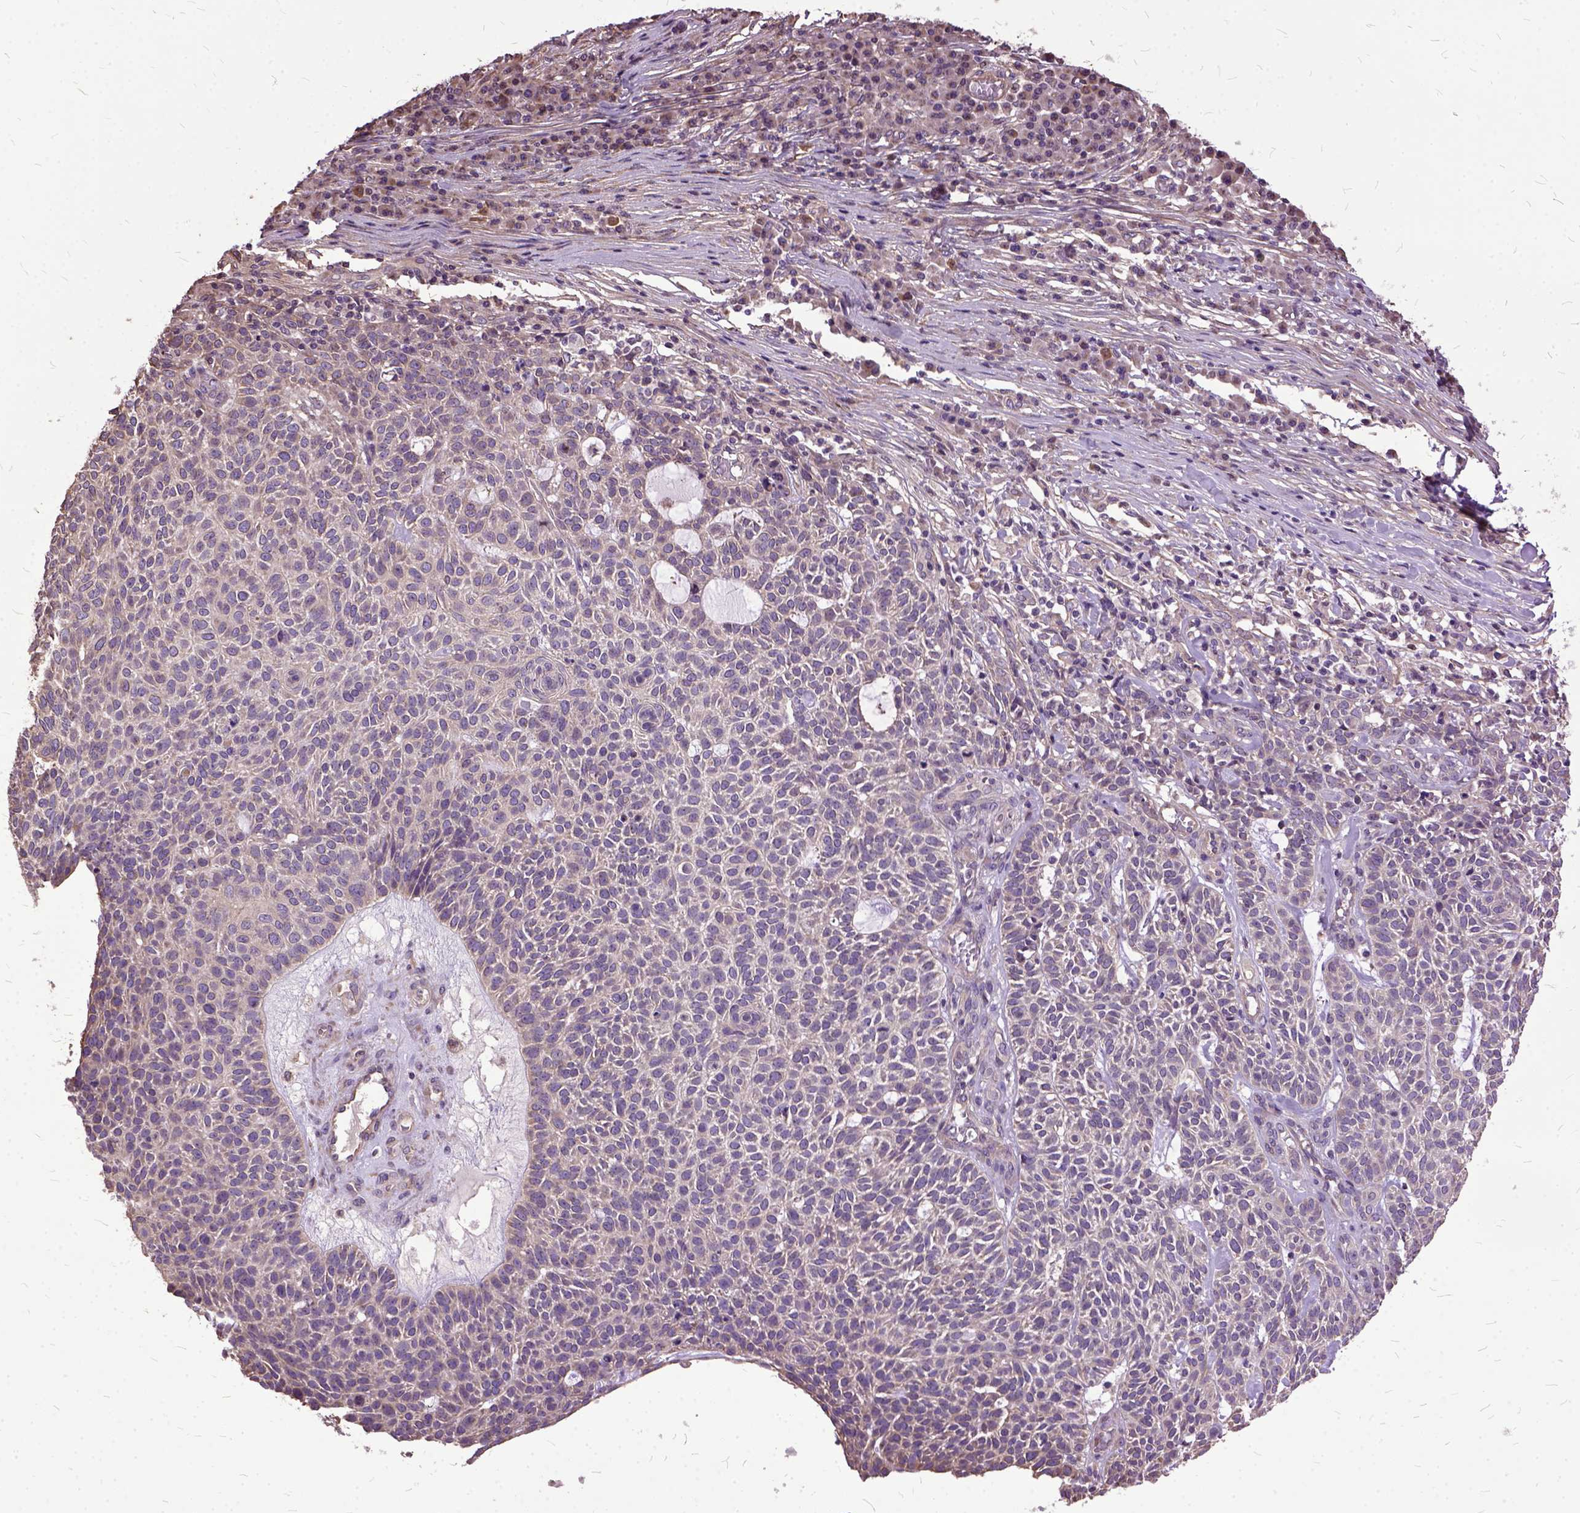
{"staining": {"intensity": "negative", "quantity": "none", "location": "none"}, "tissue": "skin cancer", "cell_type": "Tumor cells", "image_type": "cancer", "snomed": [{"axis": "morphology", "description": "Squamous cell carcinoma, NOS"}, {"axis": "topography", "description": "Skin"}], "caption": "There is no significant staining in tumor cells of skin squamous cell carcinoma.", "gene": "AREG", "patient": {"sex": "female", "age": 90}}